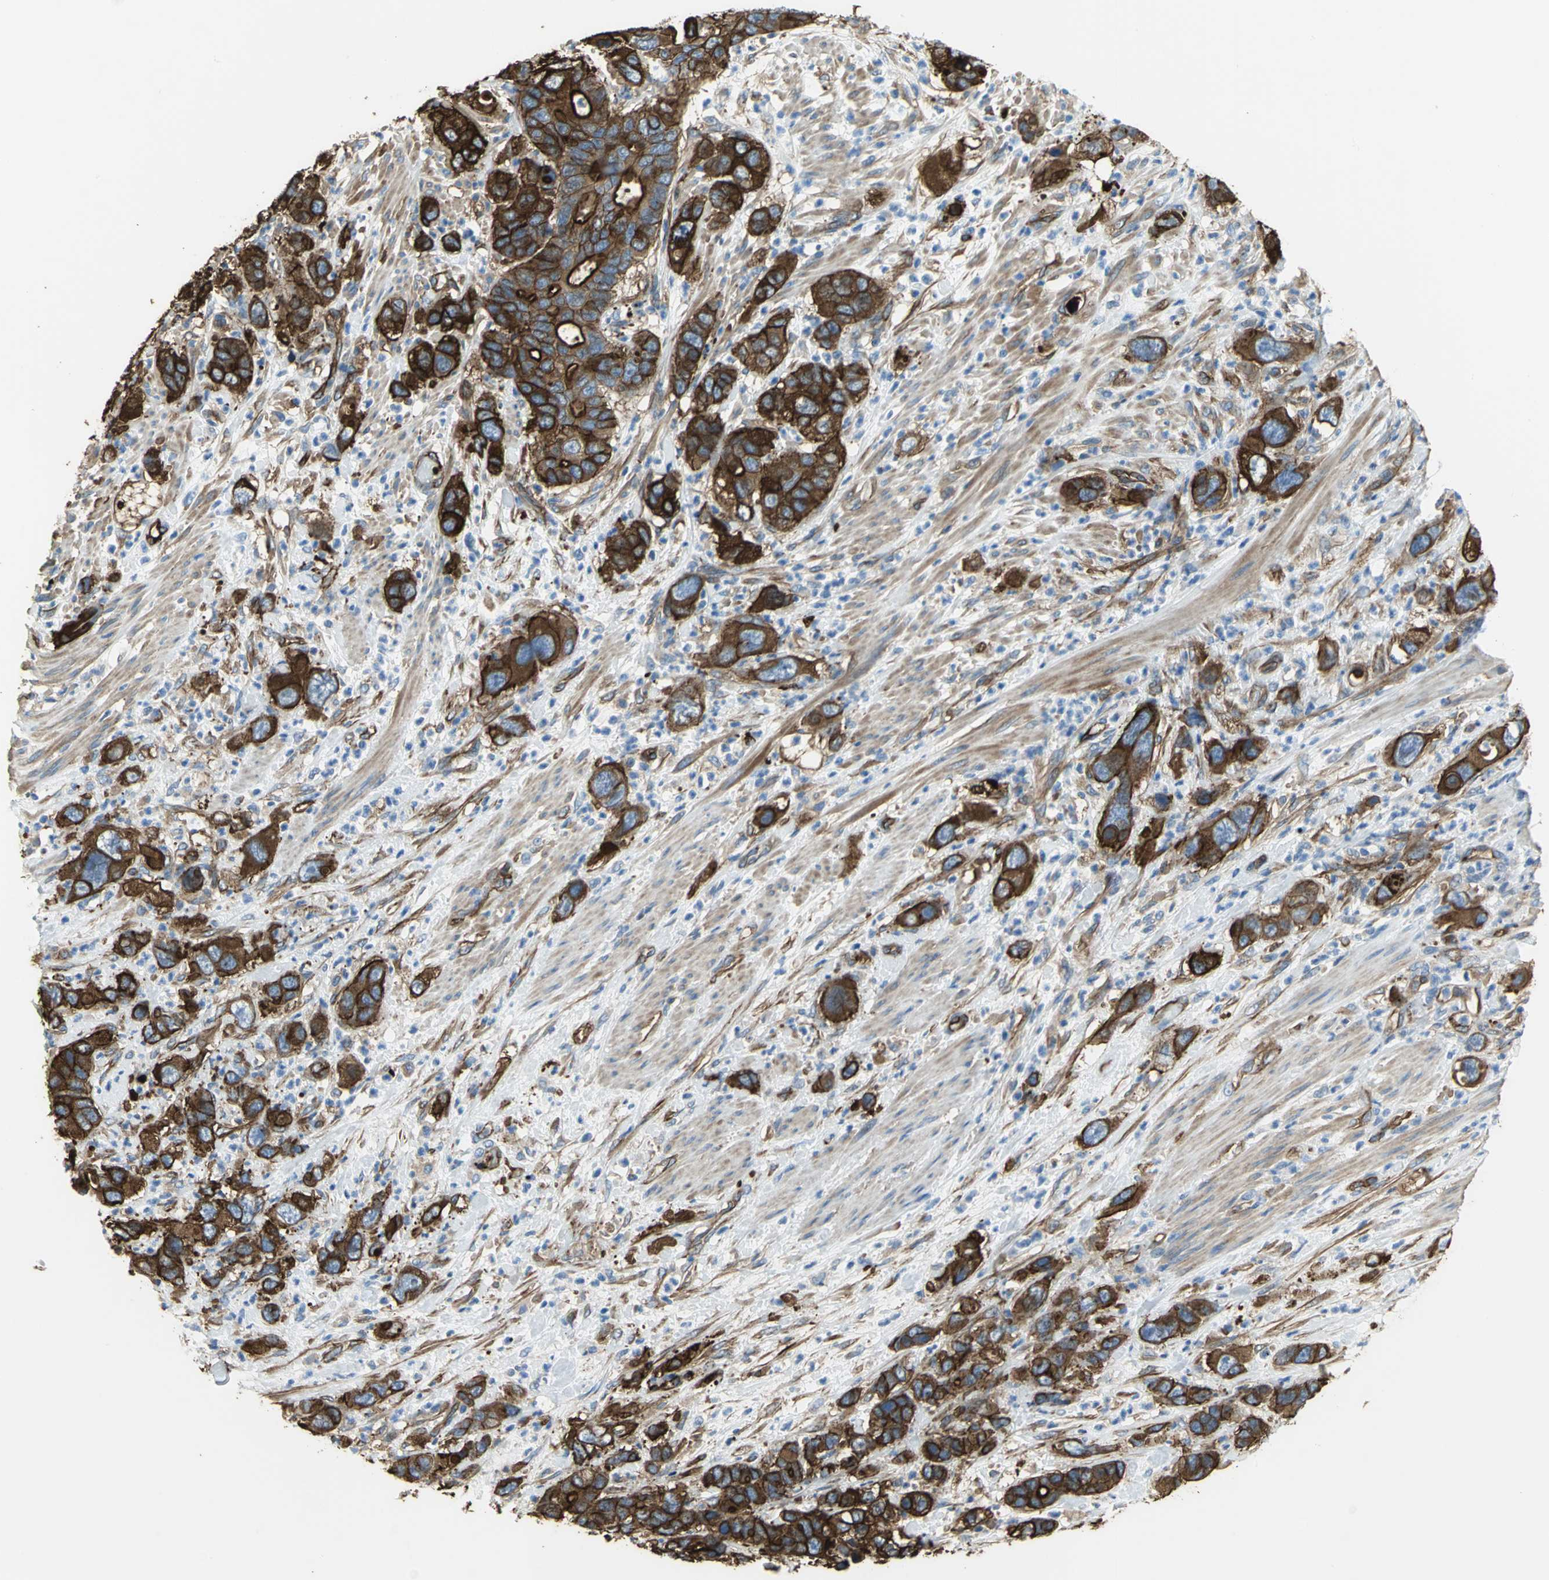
{"staining": {"intensity": "strong", "quantity": ">75%", "location": "cytoplasmic/membranous"}, "tissue": "pancreatic cancer", "cell_type": "Tumor cells", "image_type": "cancer", "snomed": [{"axis": "morphology", "description": "Adenocarcinoma, NOS"}, {"axis": "topography", "description": "Pancreas"}], "caption": "This is an image of IHC staining of pancreatic adenocarcinoma, which shows strong expression in the cytoplasmic/membranous of tumor cells.", "gene": "FLNB", "patient": {"sex": "female", "age": 71}}